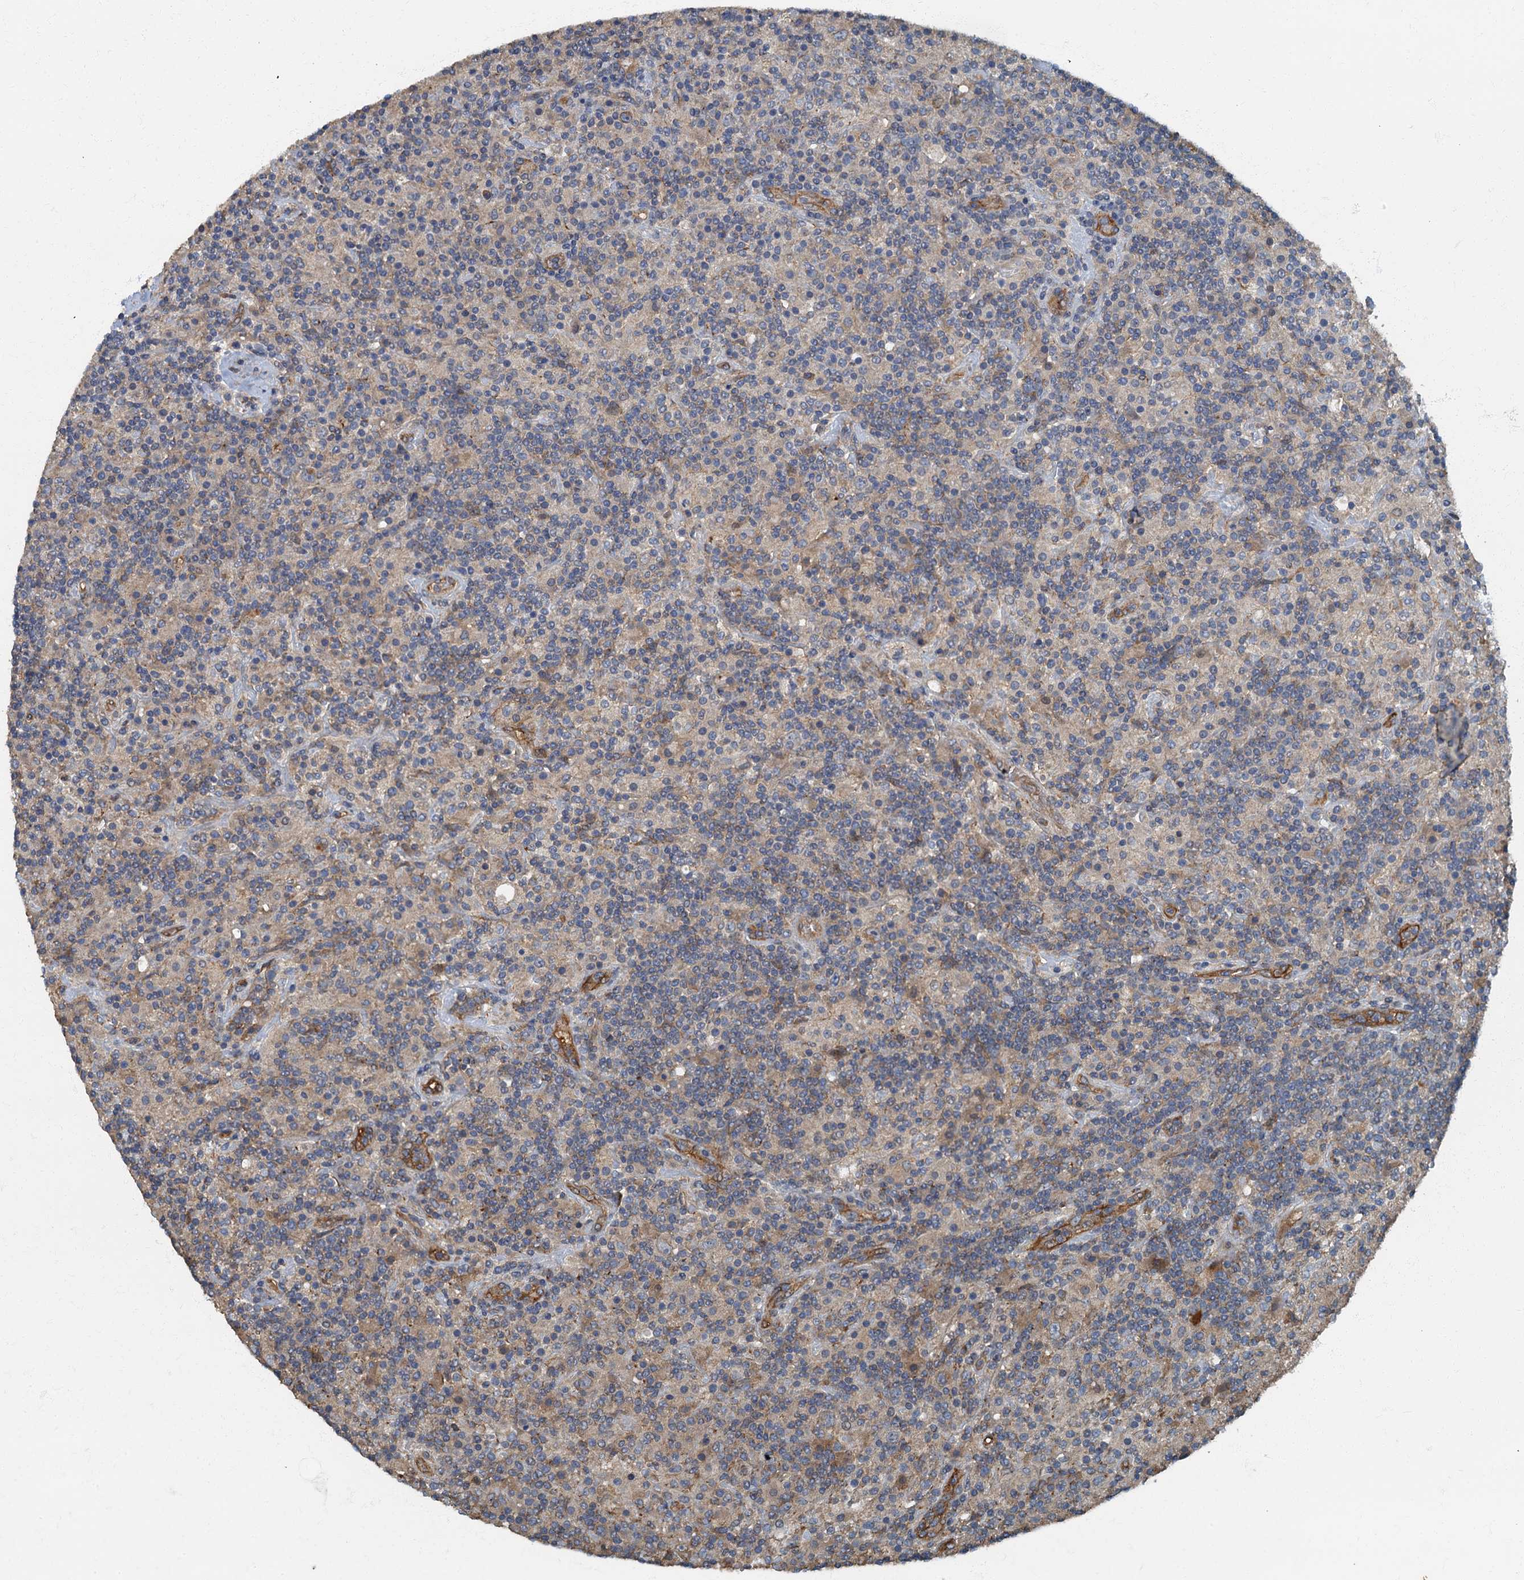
{"staining": {"intensity": "weak", "quantity": "25%-75%", "location": "cytoplasmic/membranous"}, "tissue": "lymphoma", "cell_type": "Tumor cells", "image_type": "cancer", "snomed": [{"axis": "morphology", "description": "Hodgkin's disease, NOS"}, {"axis": "topography", "description": "Lymph node"}], "caption": "DAB (3,3'-diaminobenzidine) immunohistochemical staining of lymphoma demonstrates weak cytoplasmic/membranous protein expression in about 25%-75% of tumor cells.", "gene": "ARL11", "patient": {"sex": "male", "age": 70}}